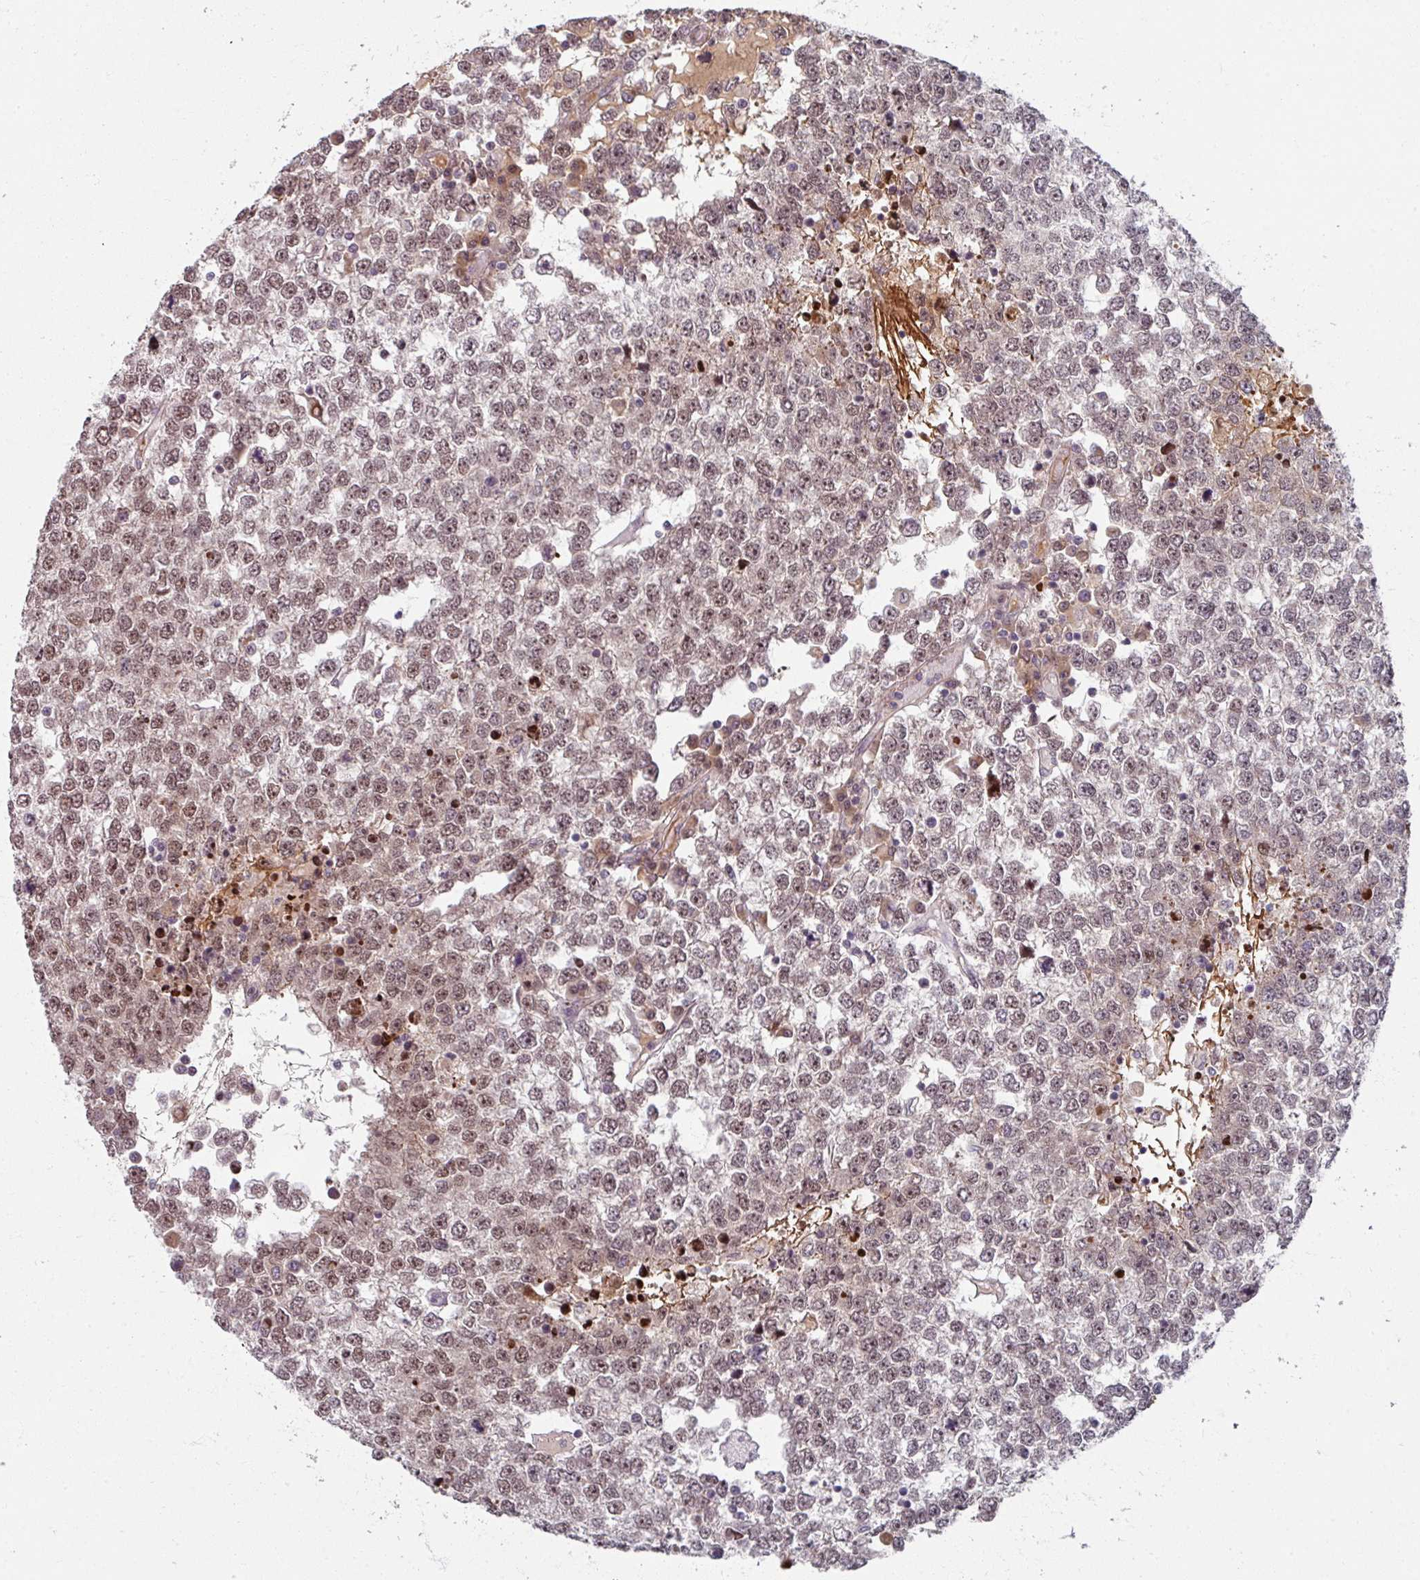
{"staining": {"intensity": "weak", "quantity": ">75%", "location": "cytoplasmic/membranous,nuclear"}, "tissue": "testis cancer", "cell_type": "Tumor cells", "image_type": "cancer", "snomed": [{"axis": "morphology", "description": "Seminoma, NOS"}, {"axis": "topography", "description": "Testis"}], "caption": "Testis seminoma stained with a protein marker shows weak staining in tumor cells.", "gene": "KLC3", "patient": {"sex": "male", "age": 65}}